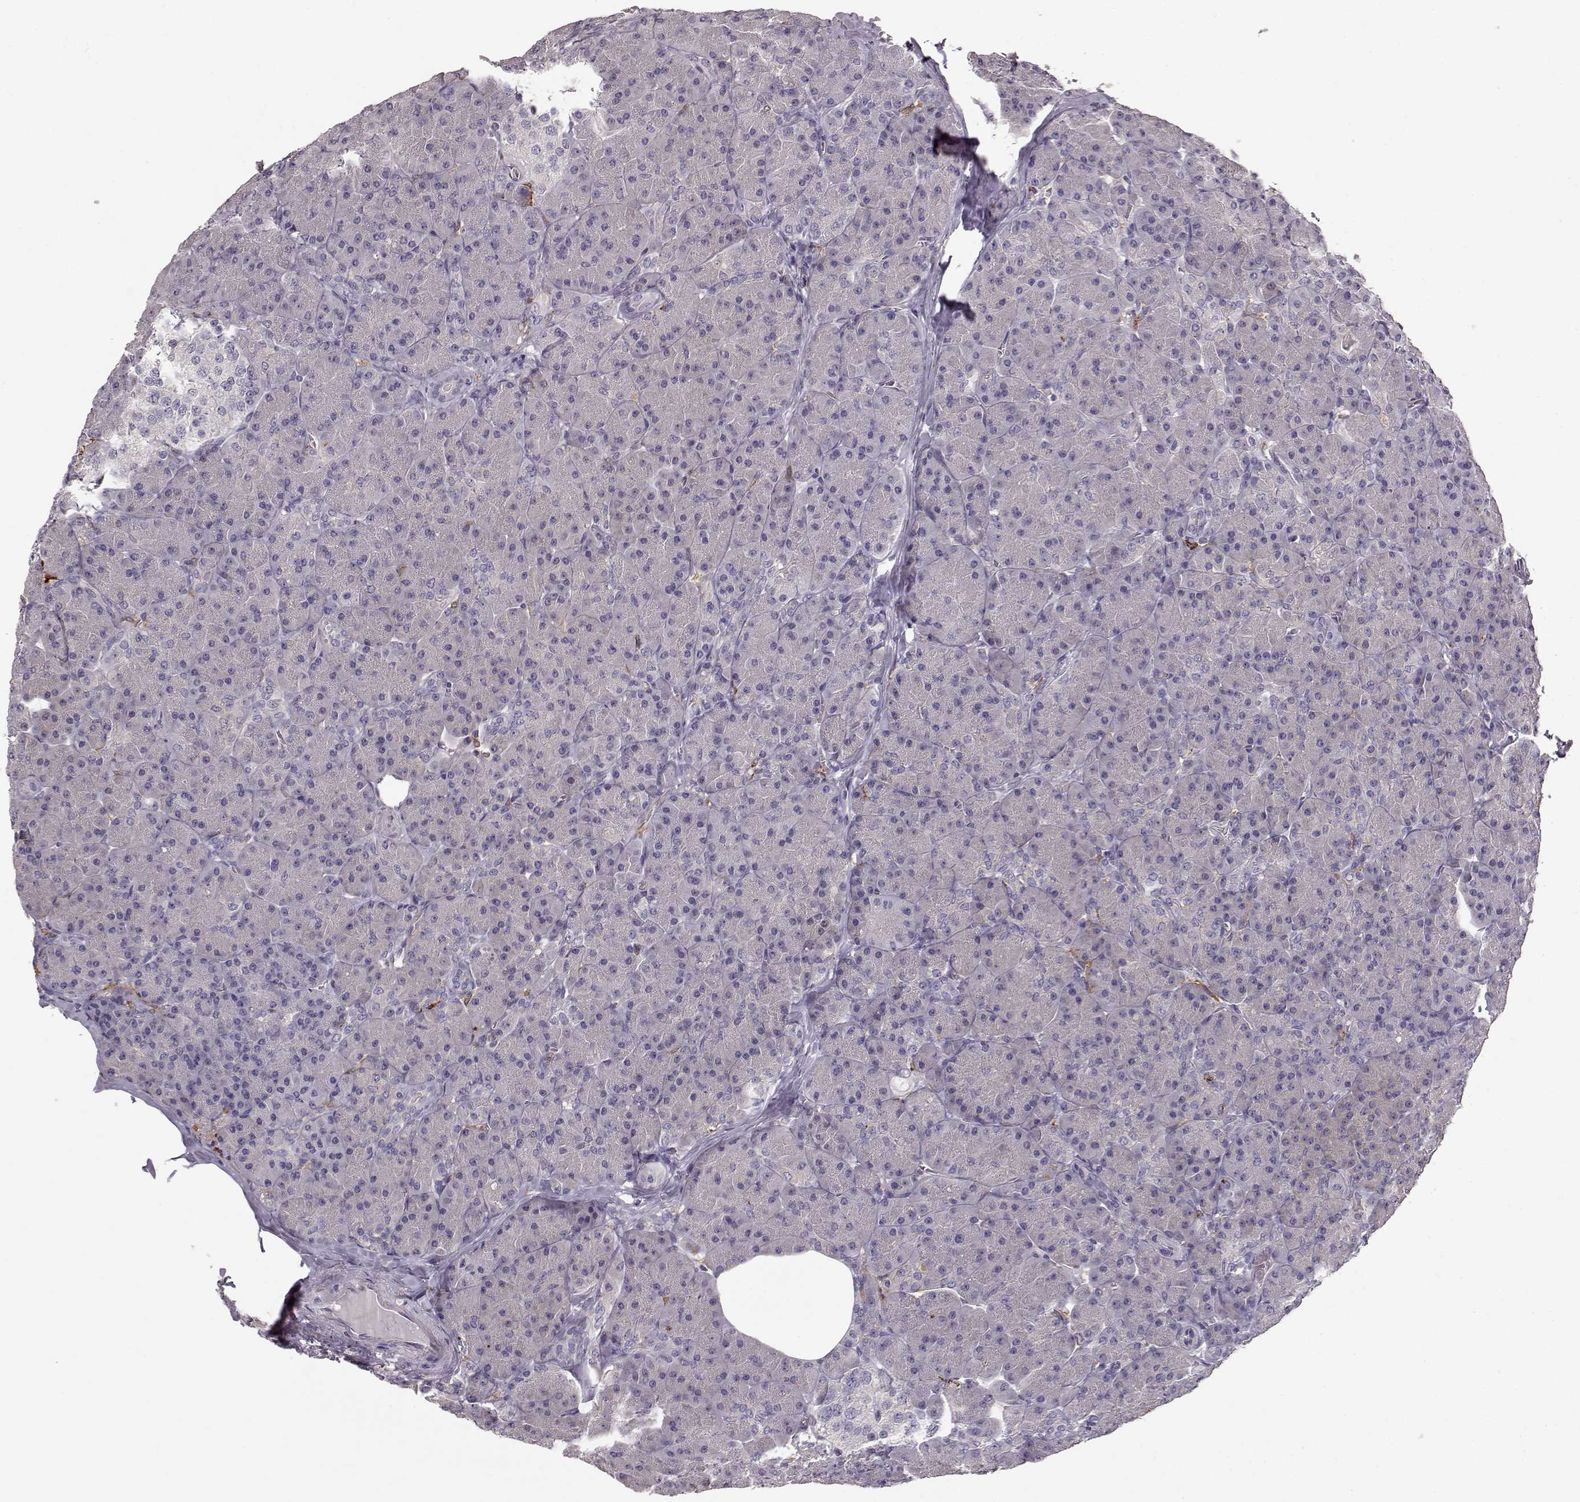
{"staining": {"intensity": "negative", "quantity": "none", "location": "none"}, "tissue": "pancreas", "cell_type": "Exocrine glandular cells", "image_type": "normal", "snomed": [{"axis": "morphology", "description": "Normal tissue, NOS"}, {"axis": "topography", "description": "Pancreas"}], "caption": "This is an immunohistochemistry micrograph of normal pancreas. There is no positivity in exocrine glandular cells.", "gene": "CCNF", "patient": {"sex": "male", "age": 57}}